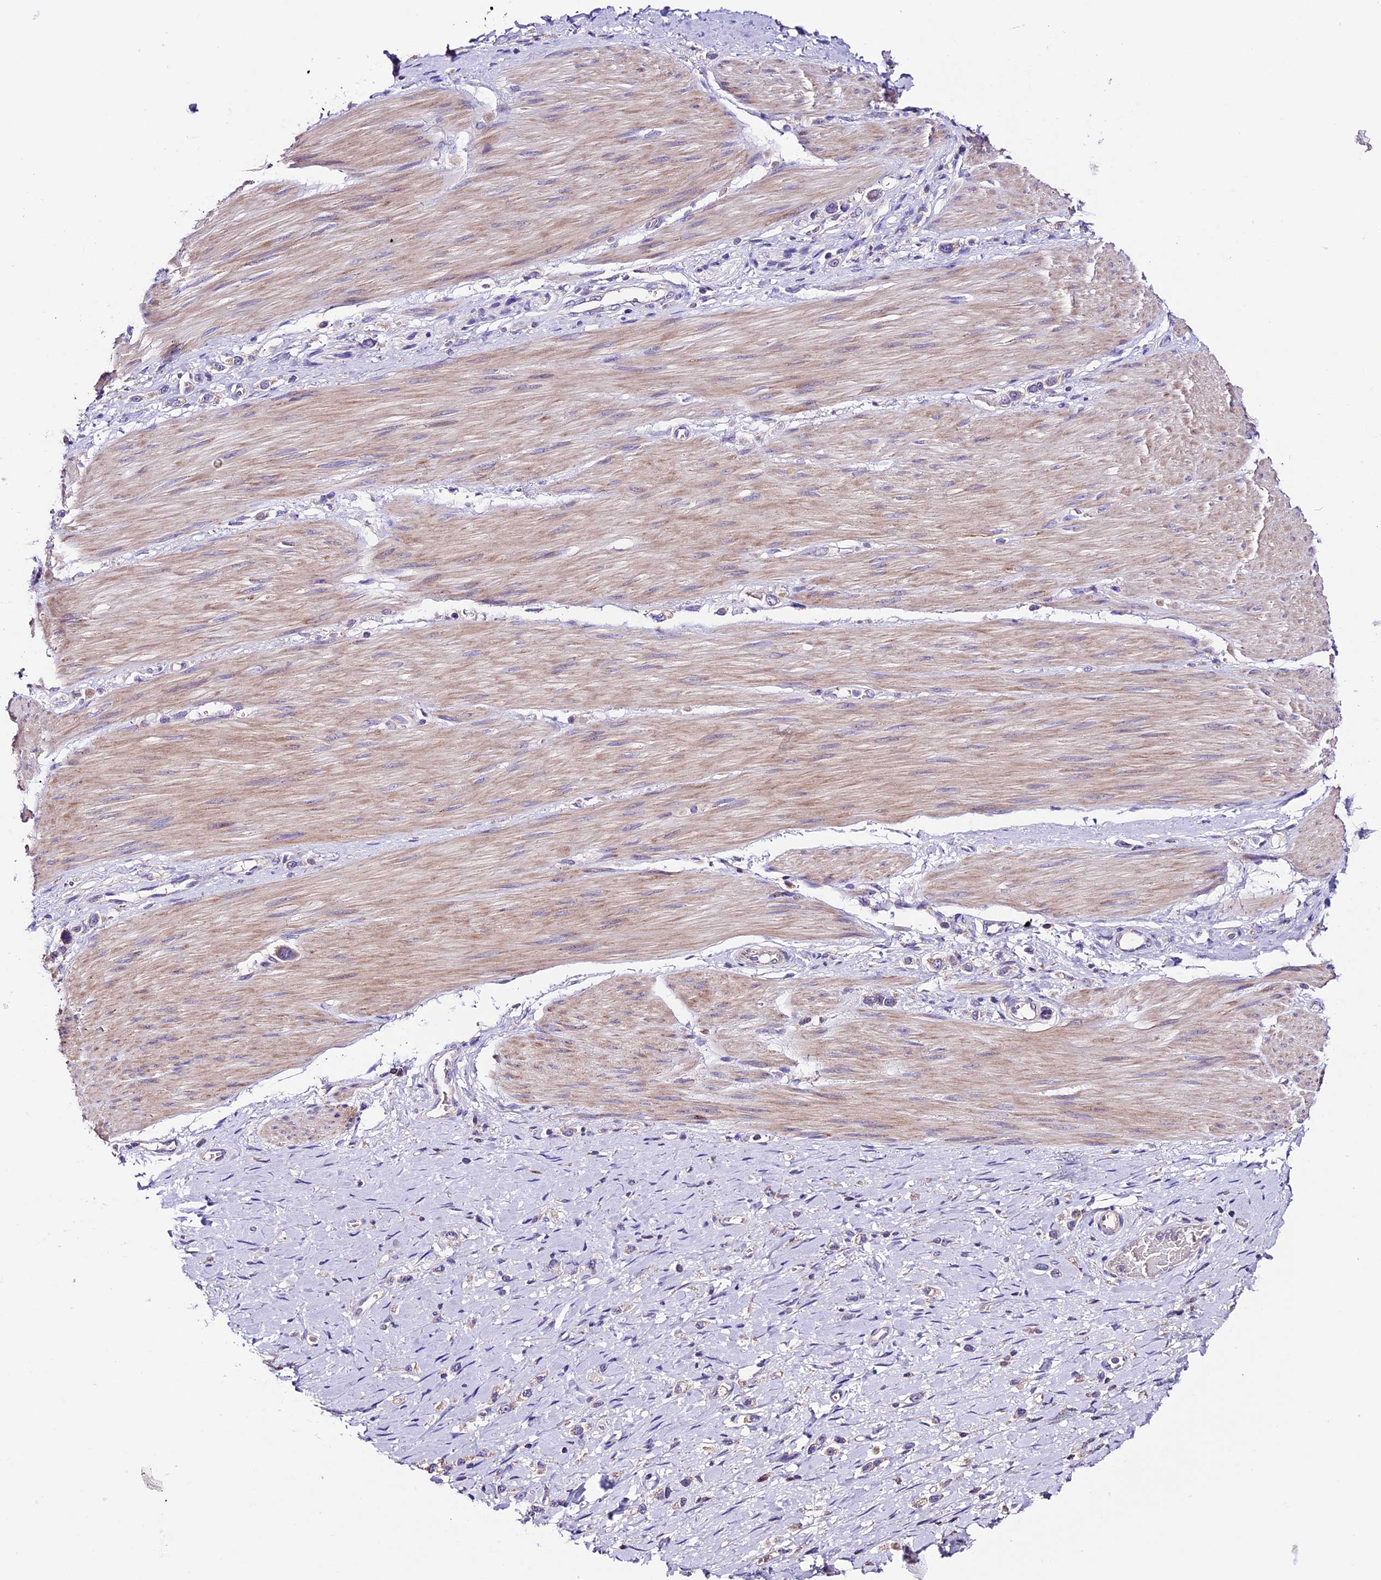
{"staining": {"intensity": "negative", "quantity": "none", "location": "none"}, "tissue": "stomach cancer", "cell_type": "Tumor cells", "image_type": "cancer", "snomed": [{"axis": "morphology", "description": "Adenocarcinoma, NOS"}, {"axis": "topography", "description": "Stomach"}], "caption": "The immunohistochemistry (IHC) micrograph has no significant expression in tumor cells of stomach cancer (adenocarcinoma) tissue.", "gene": "DDX28", "patient": {"sex": "female", "age": 65}}